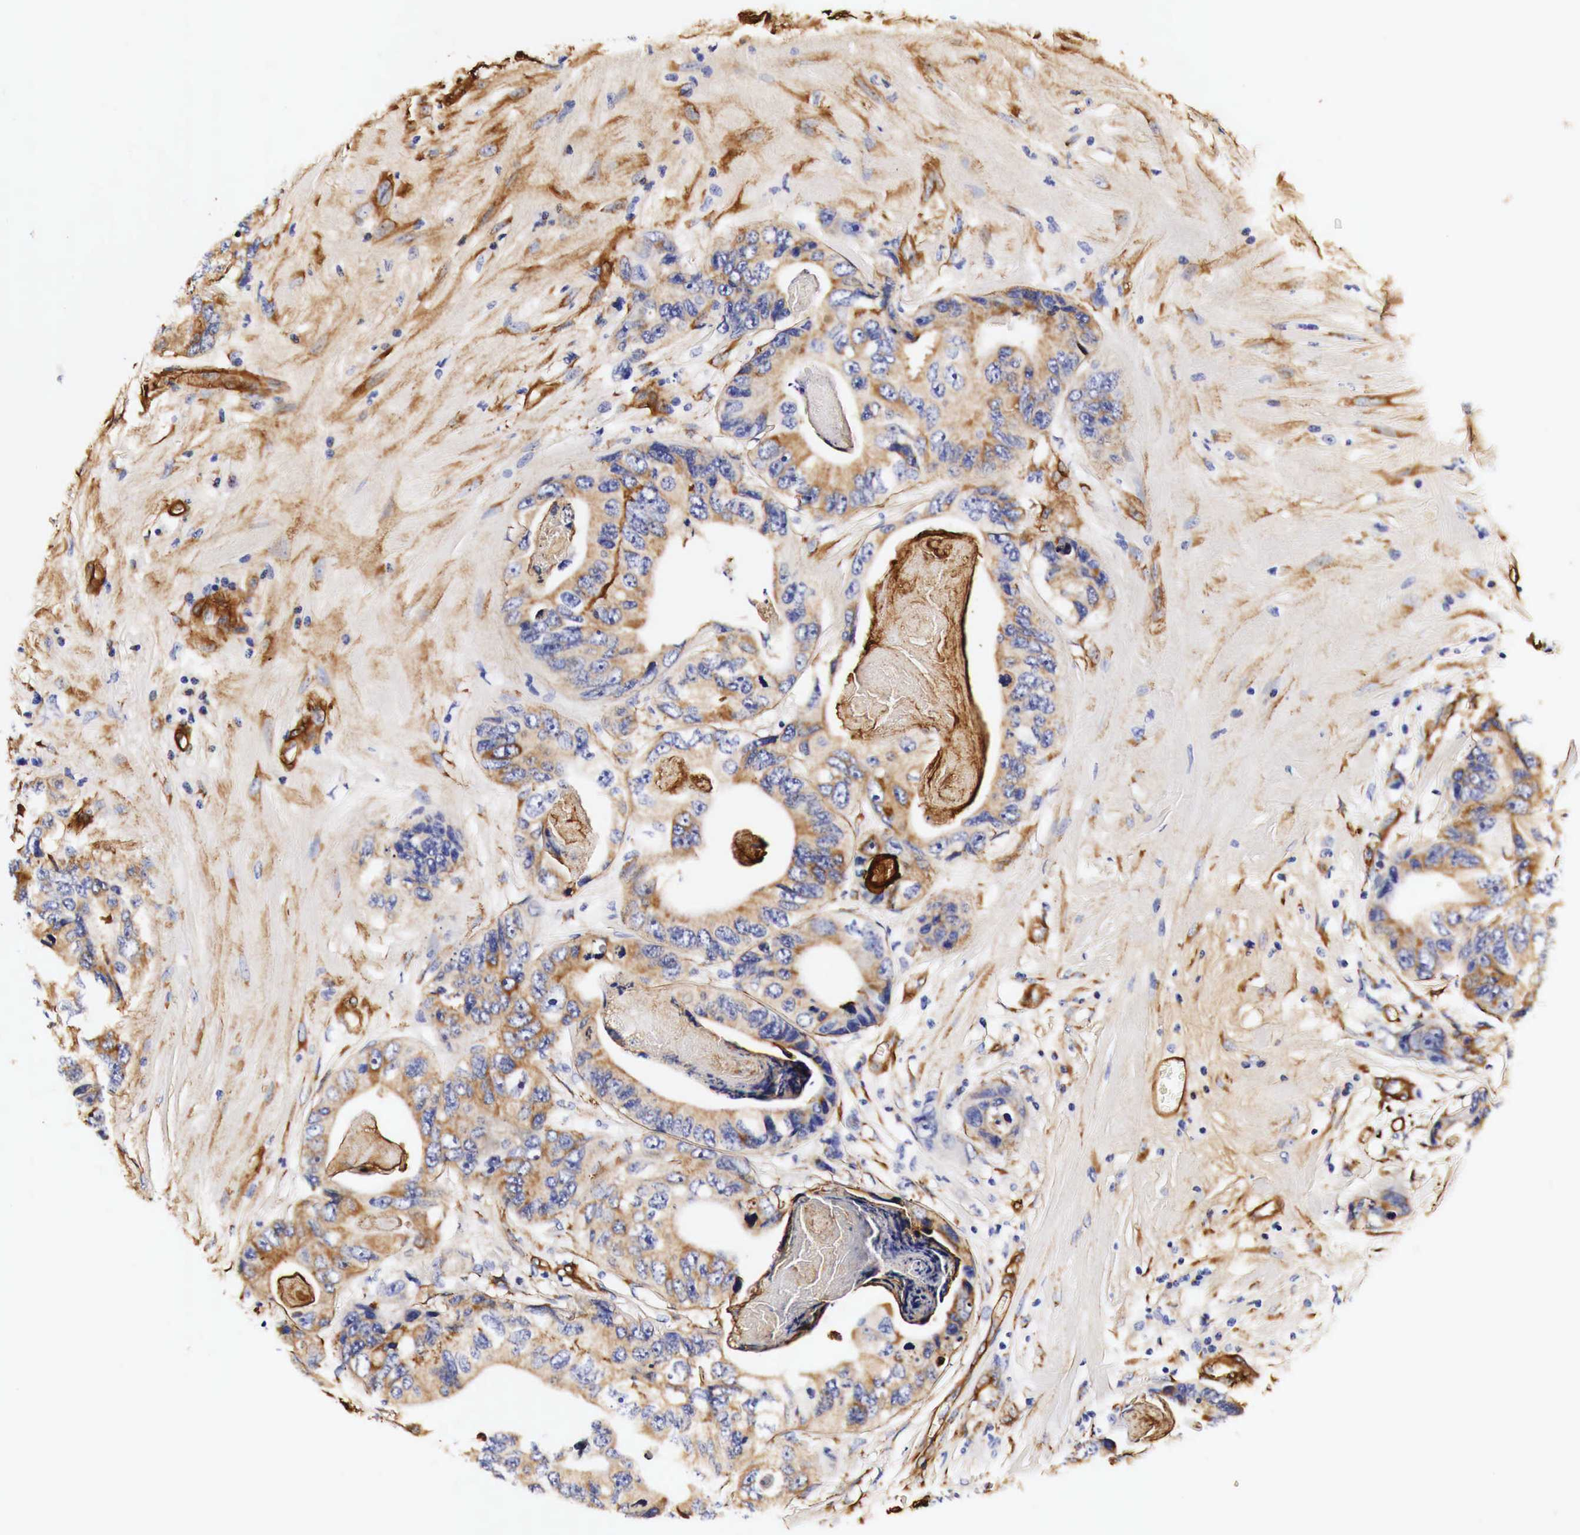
{"staining": {"intensity": "weak", "quantity": "25%-75%", "location": "cytoplasmic/membranous"}, "tissue": "colorectal cancer", "cell_type": "Tumor cells", "image_type": "cancer", "snomed": [{"axis": "morphology", "description": "Adenocarcinoma, NOS"}, {"axis": "topography", "description": "Colon"}], "caption": "An image of human colorectal cancer stained for a protein displays weak cytoplasmic/membranous brown staining in tumor cells. (DAB (3,3'-diaminobenzidine) IHC, brown staining for protein, blue staining for nuclei).", "gene": "LAMB2", "patient": {"sex": "female", "age": 86}}